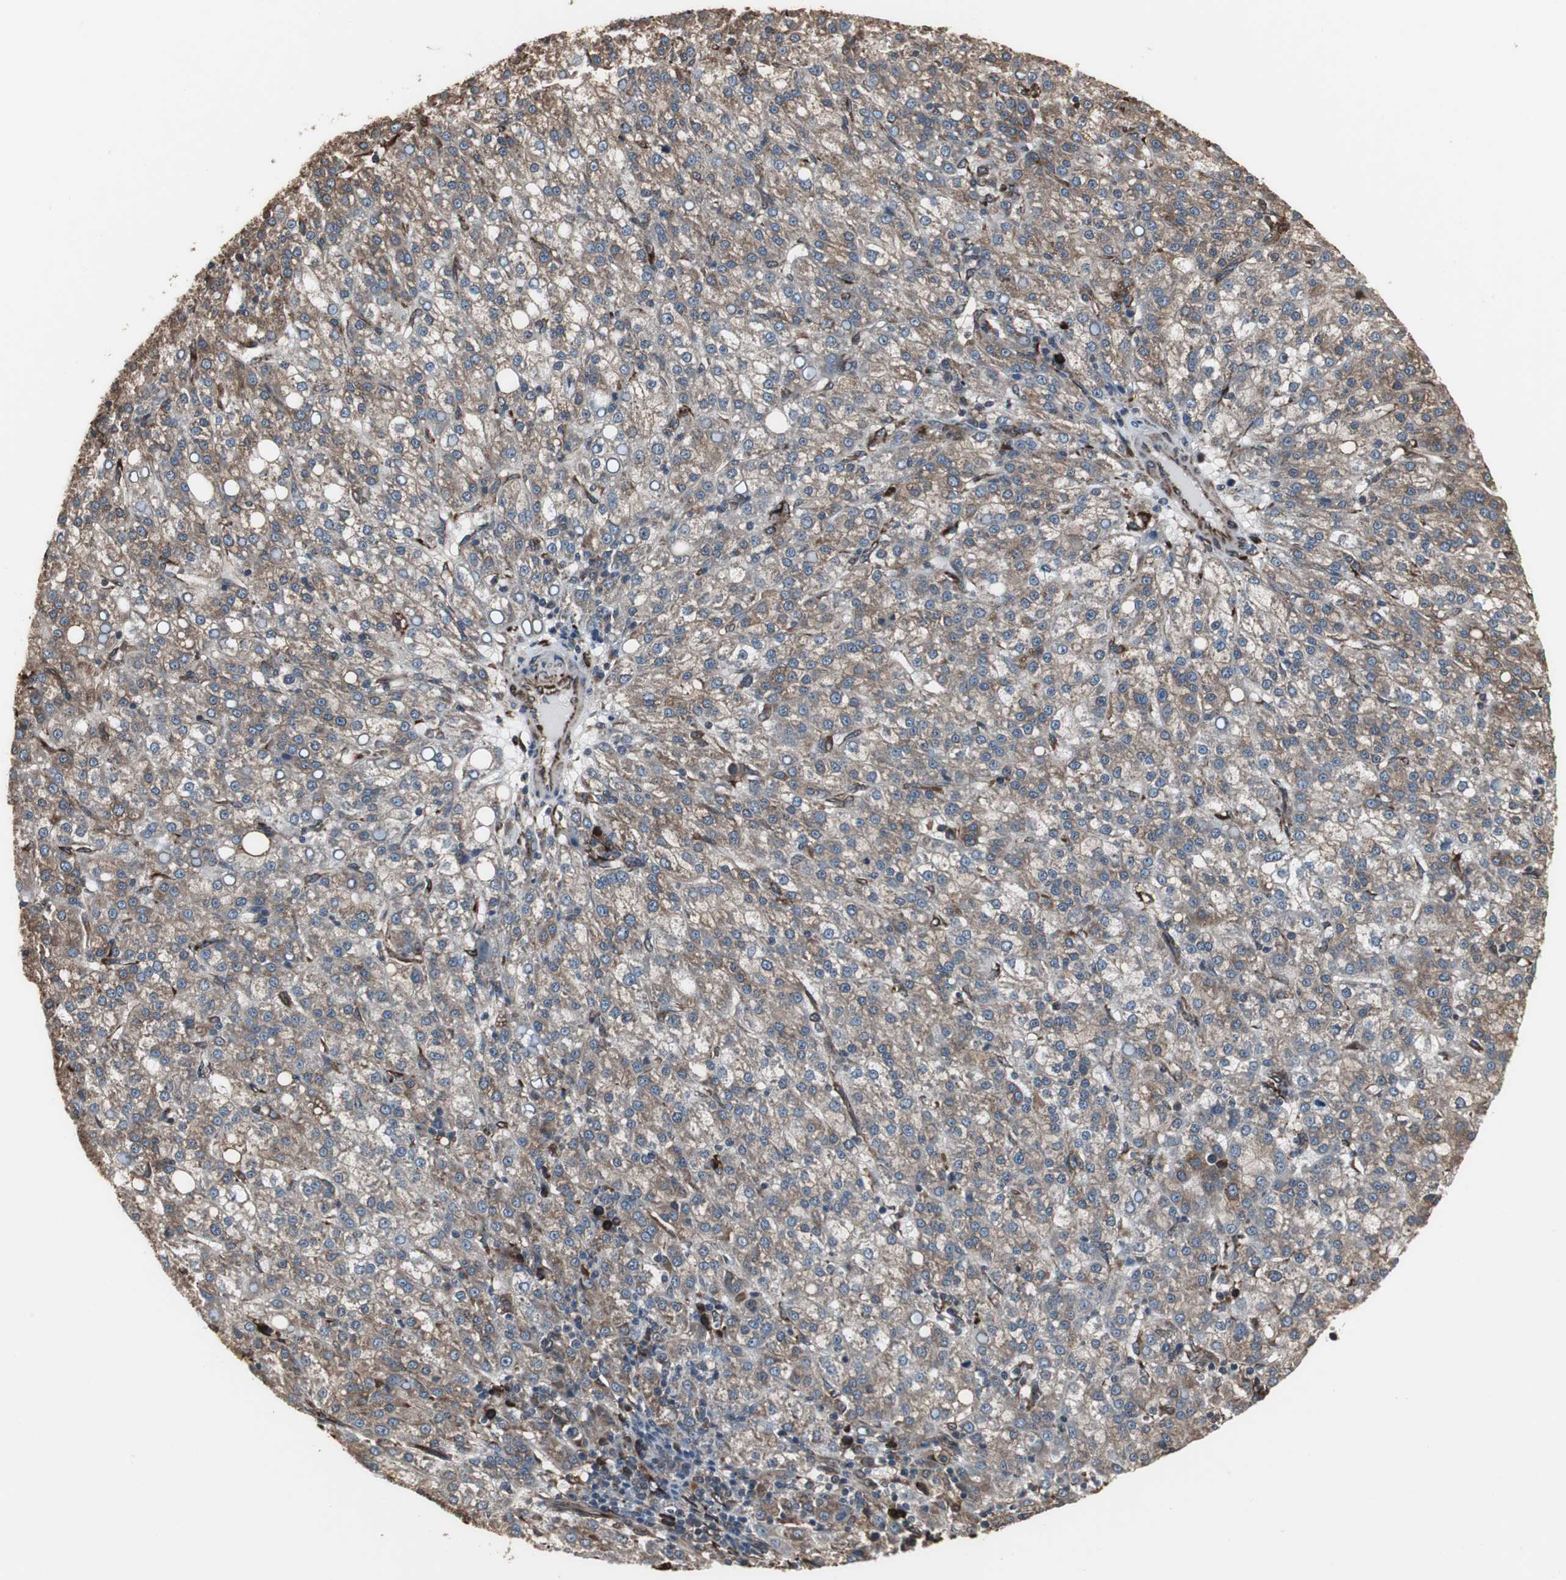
{"staining": {"intensity": "moderate", "quantity": ">75%", "location": "cytoplasmic/membranous"}, "tissue": "liver cancer", "cell_type": "Tumor cells", "image_type": "cancer", "snomed": [{"axis": "morphology", "description": "Carcinoma, Hepatocellular, NOS"}, {"axis": "topography", "description": "Liver"}], "caption": "The micrograph demonstrates immunohistochemical staining of liver cancer (hepatocellular carcinoma). There is moderate cytoplasmic/membranous staining is appreciated in about >75% of tumor cells.", "gene": "CALU", "patient": {"sex": "female", "age": 58}}